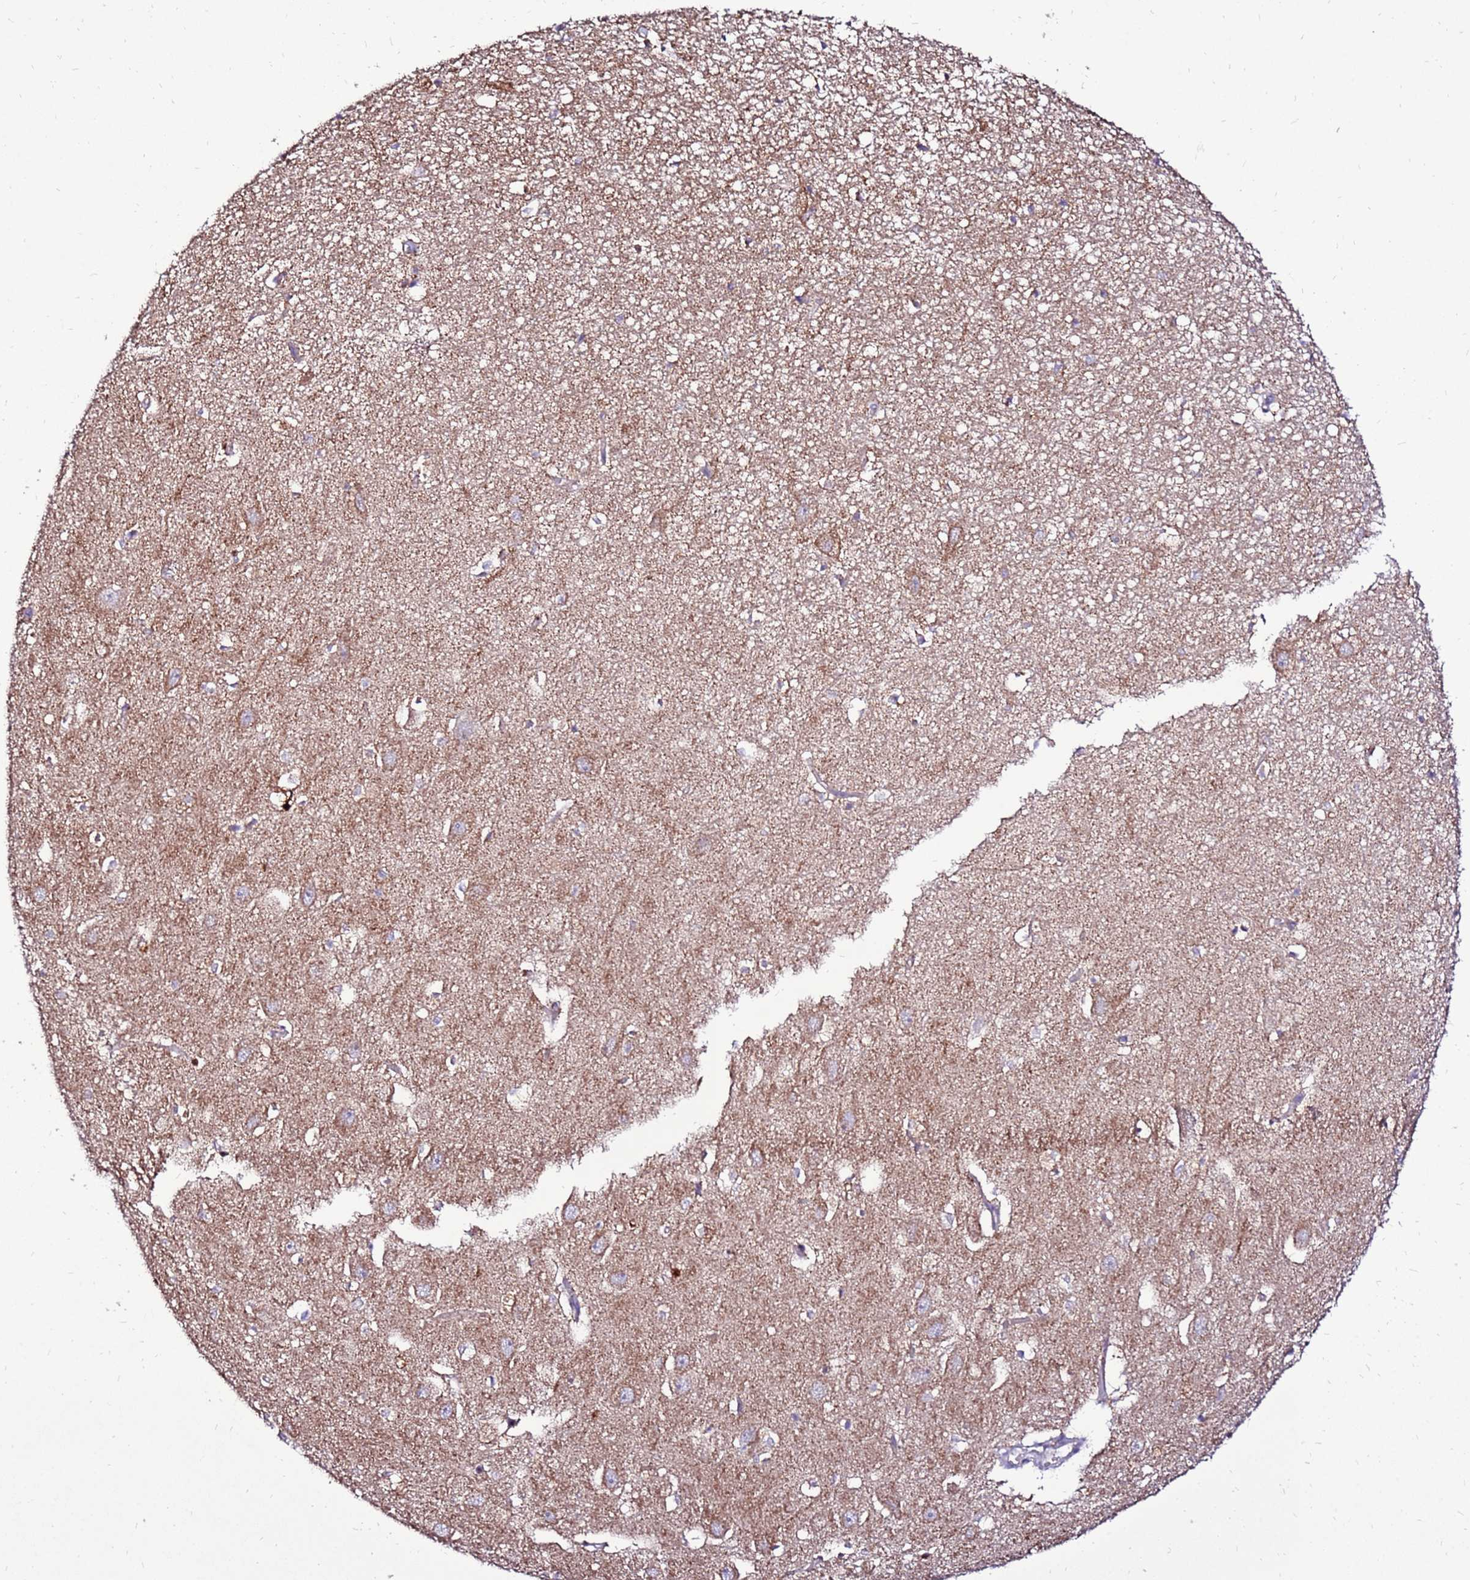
{"staining": {"intensity": "negative", "quantity": "none", "location": "none"}, "tissue": "hippocampus", "cell_type": "Glial cells", "image_type": "normal", "snomed": [{"axis": "morphology", "description": "Normal tissue, NOS"}, {"axis": "topography", "description": "Hippocampus"}], "caption": "The IHC histopathology image has no significant expression in glial cells of hippocampus. (Stains: DAB immunohistochemistry with hematoxylin counter stain, Microscopy: brightfield microscopy at high magnification).", "gene": "TMEM106C", "patient": {"sex": "female", "age": 64}}